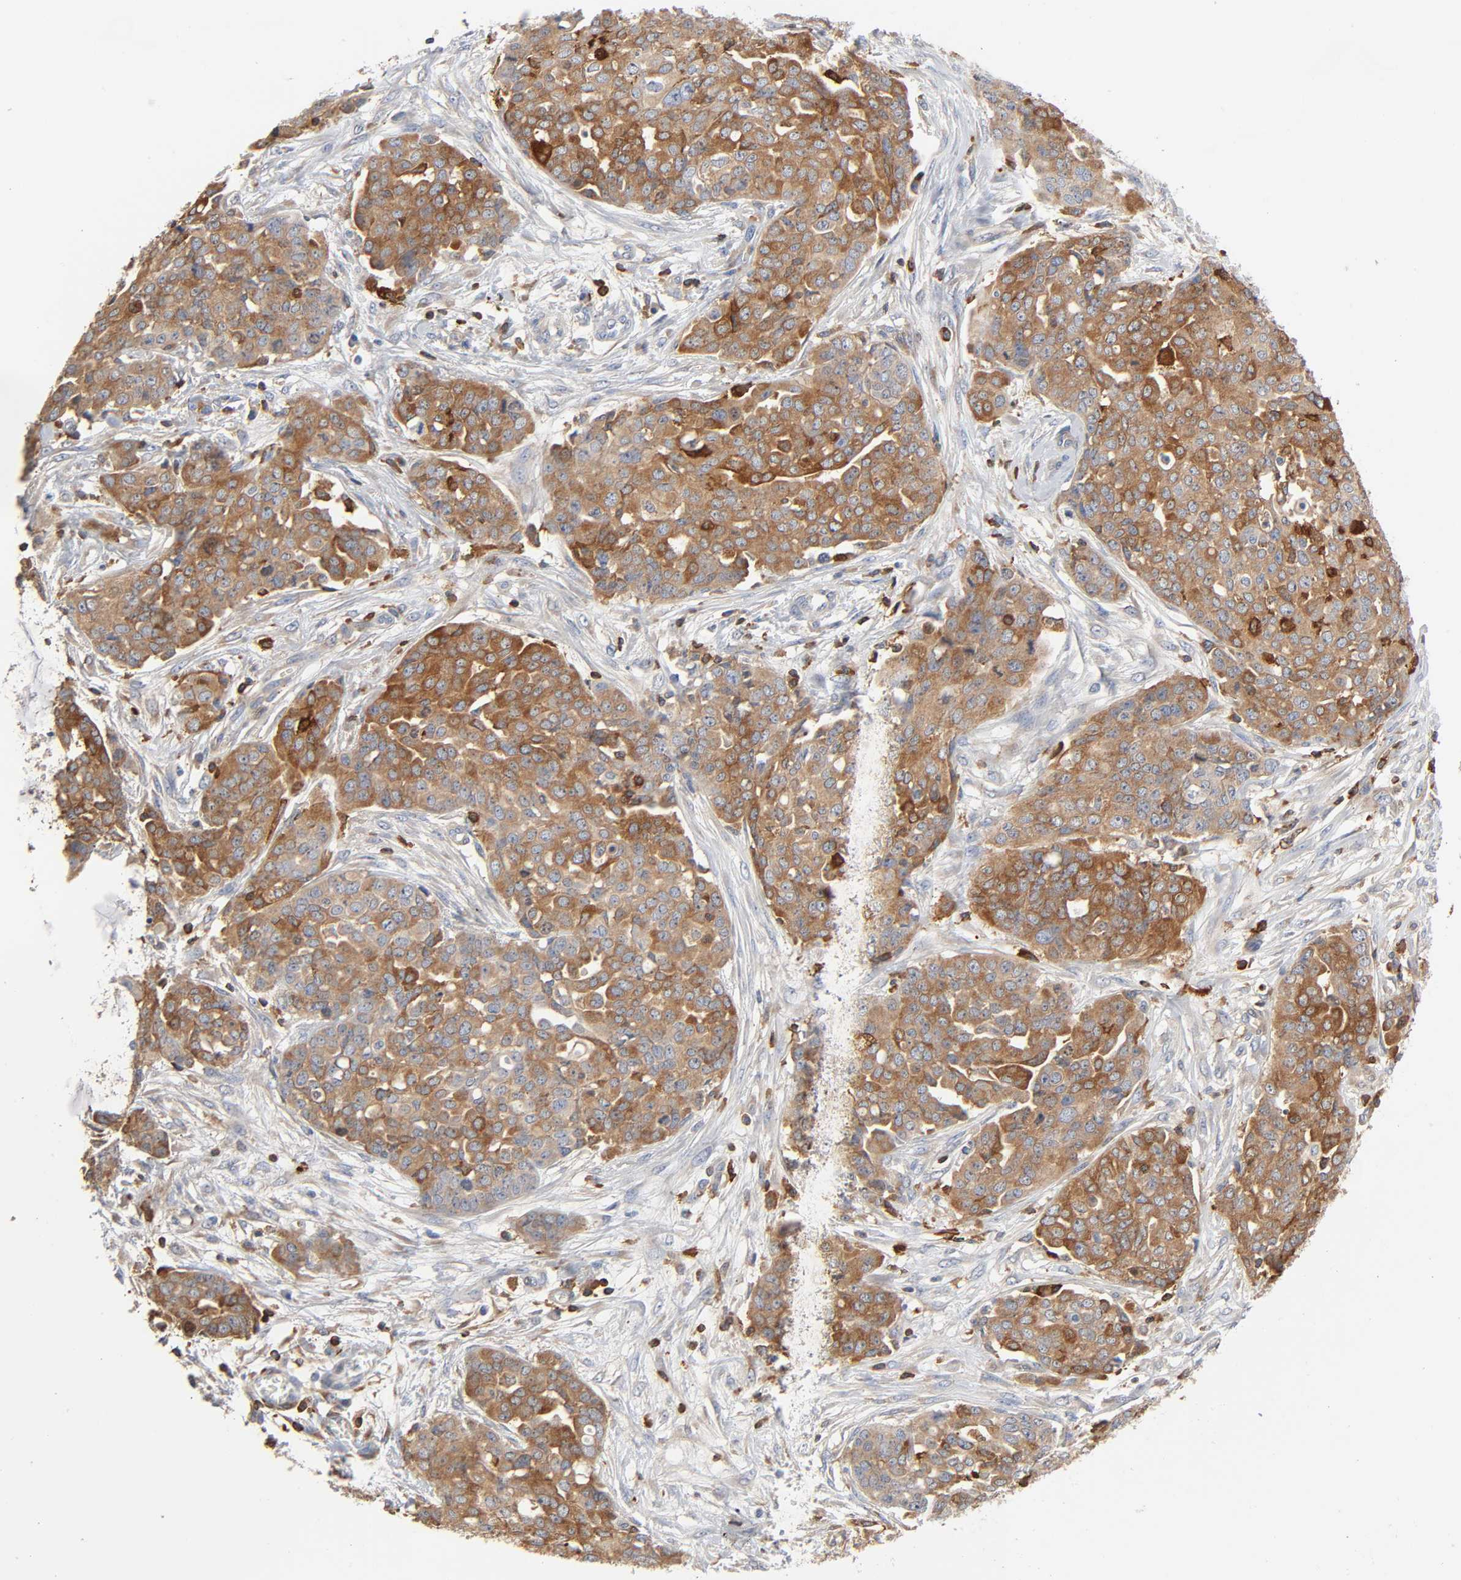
{"staining": {"intensity": "strong", "quantity": ">75%", "location": "cytoplasmic/membranous"}, "tissue": "ovarian cancer", "cell_type": "Tumor cells", "image_type": "cancer", "snomed": [{"axis": "morphology", "description": "Cystadenocarcinoma, serous, NOS"}, {"axis": "topography", "description": "Soft tissue"}, {"axis": "topography", "description": "Ovary"}], "caption": "Ovarian cancer (serous cystadenocarcinoma) stained for a protein displays strong cytoplasmic/membranous positivity in tumor cells.", "gene": "BIN1", "patient": {"sex": "female", "age": 57}}